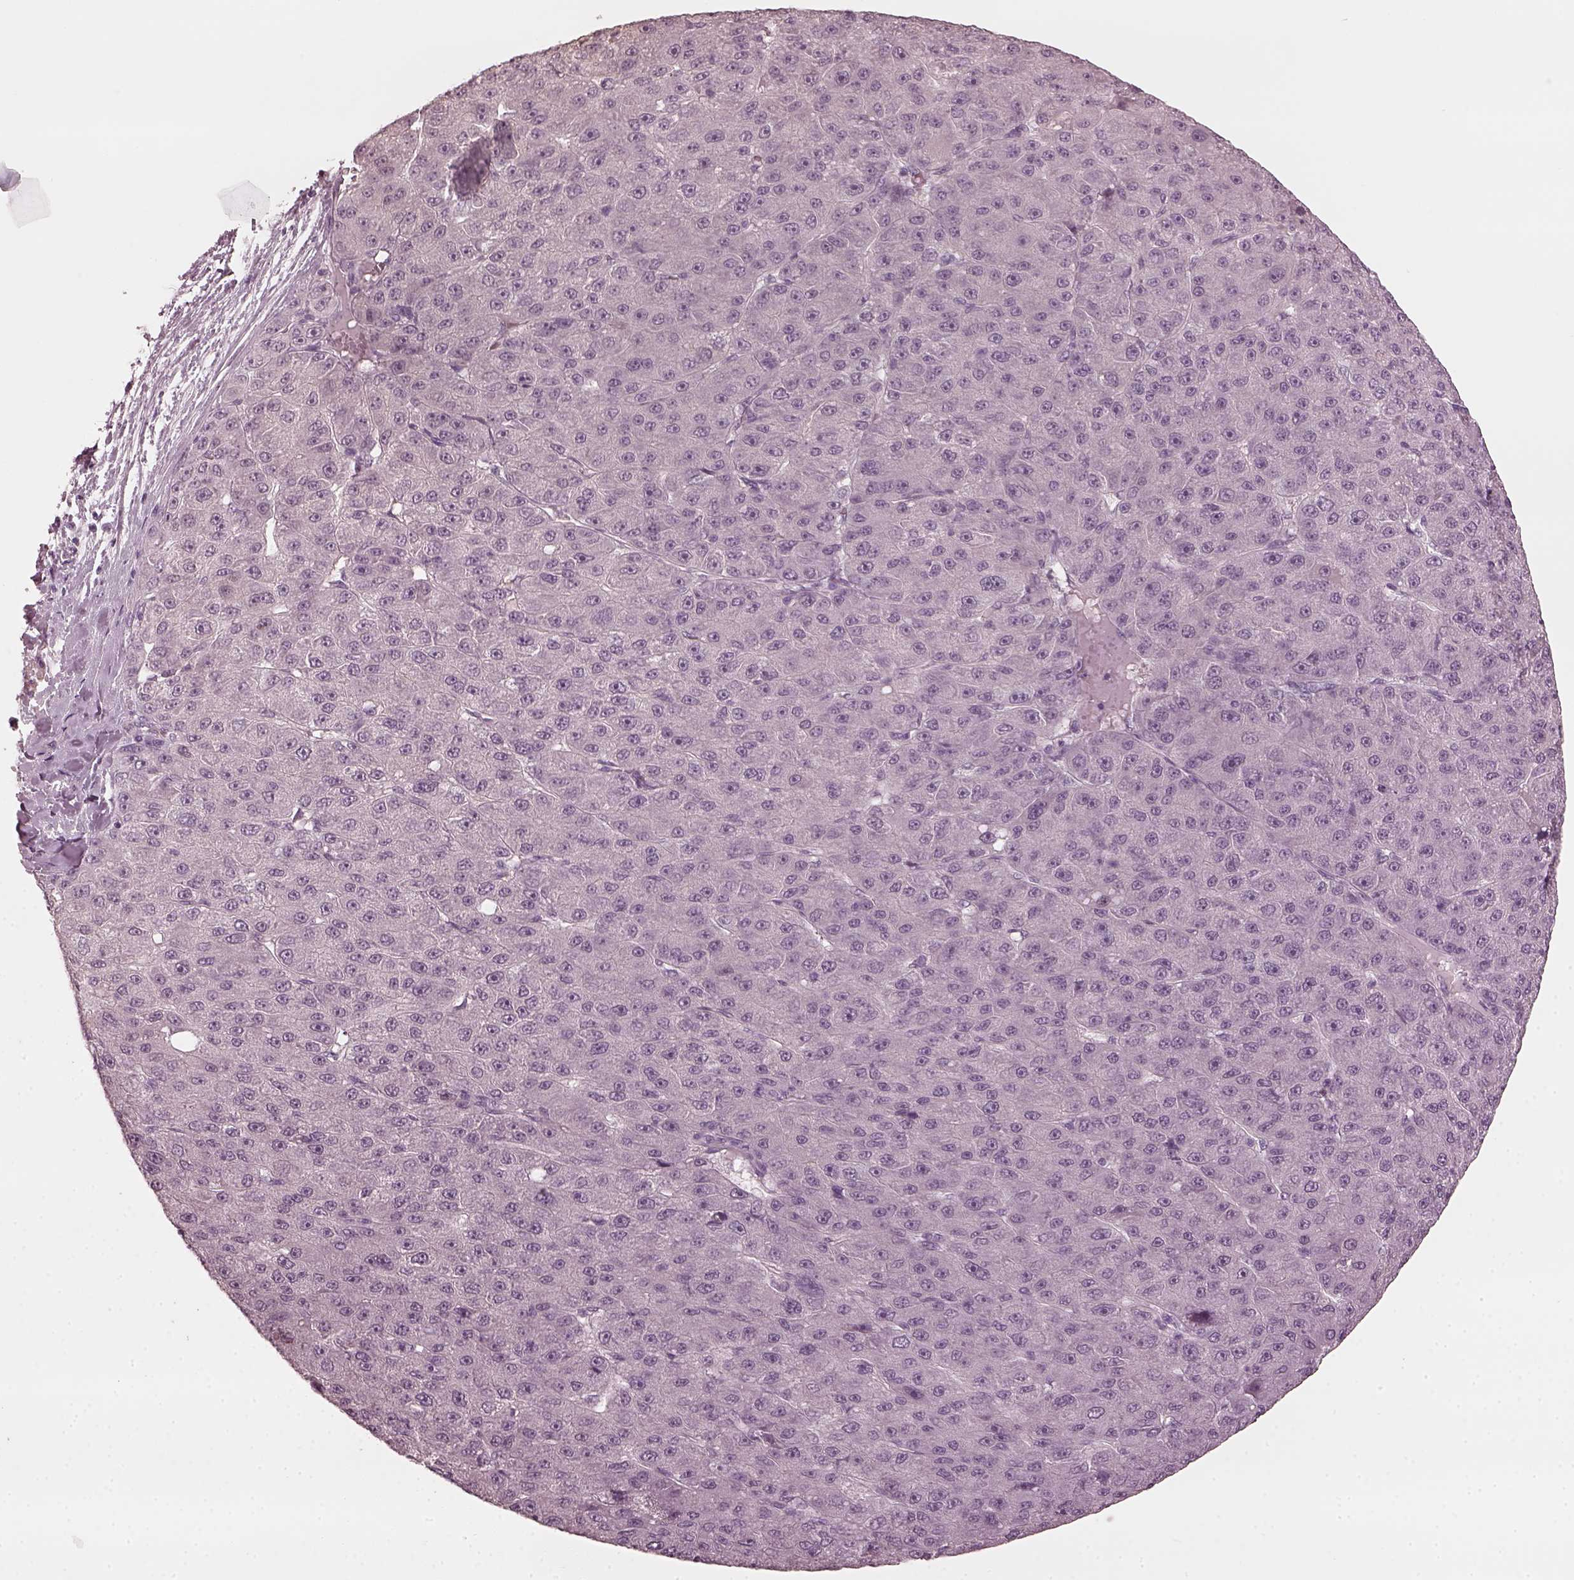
{"staining": {"intensity": "negative", "quantity": "none", "location": "none"}, "tissue": "liver cancer", "cell_type": "Tumor cells", "image_type": "cancer", "snomed": [{"axis": "morphology", "description": "Carcinoma, Hepatocellular, NOS"}, {"axis": "topography", "description": "Liver"}], "caption": "Tumor cells are negative for protein expression in human liver cancer.", "gene": "CCDC170", "patient": {"sex": "male", "age": 67}}